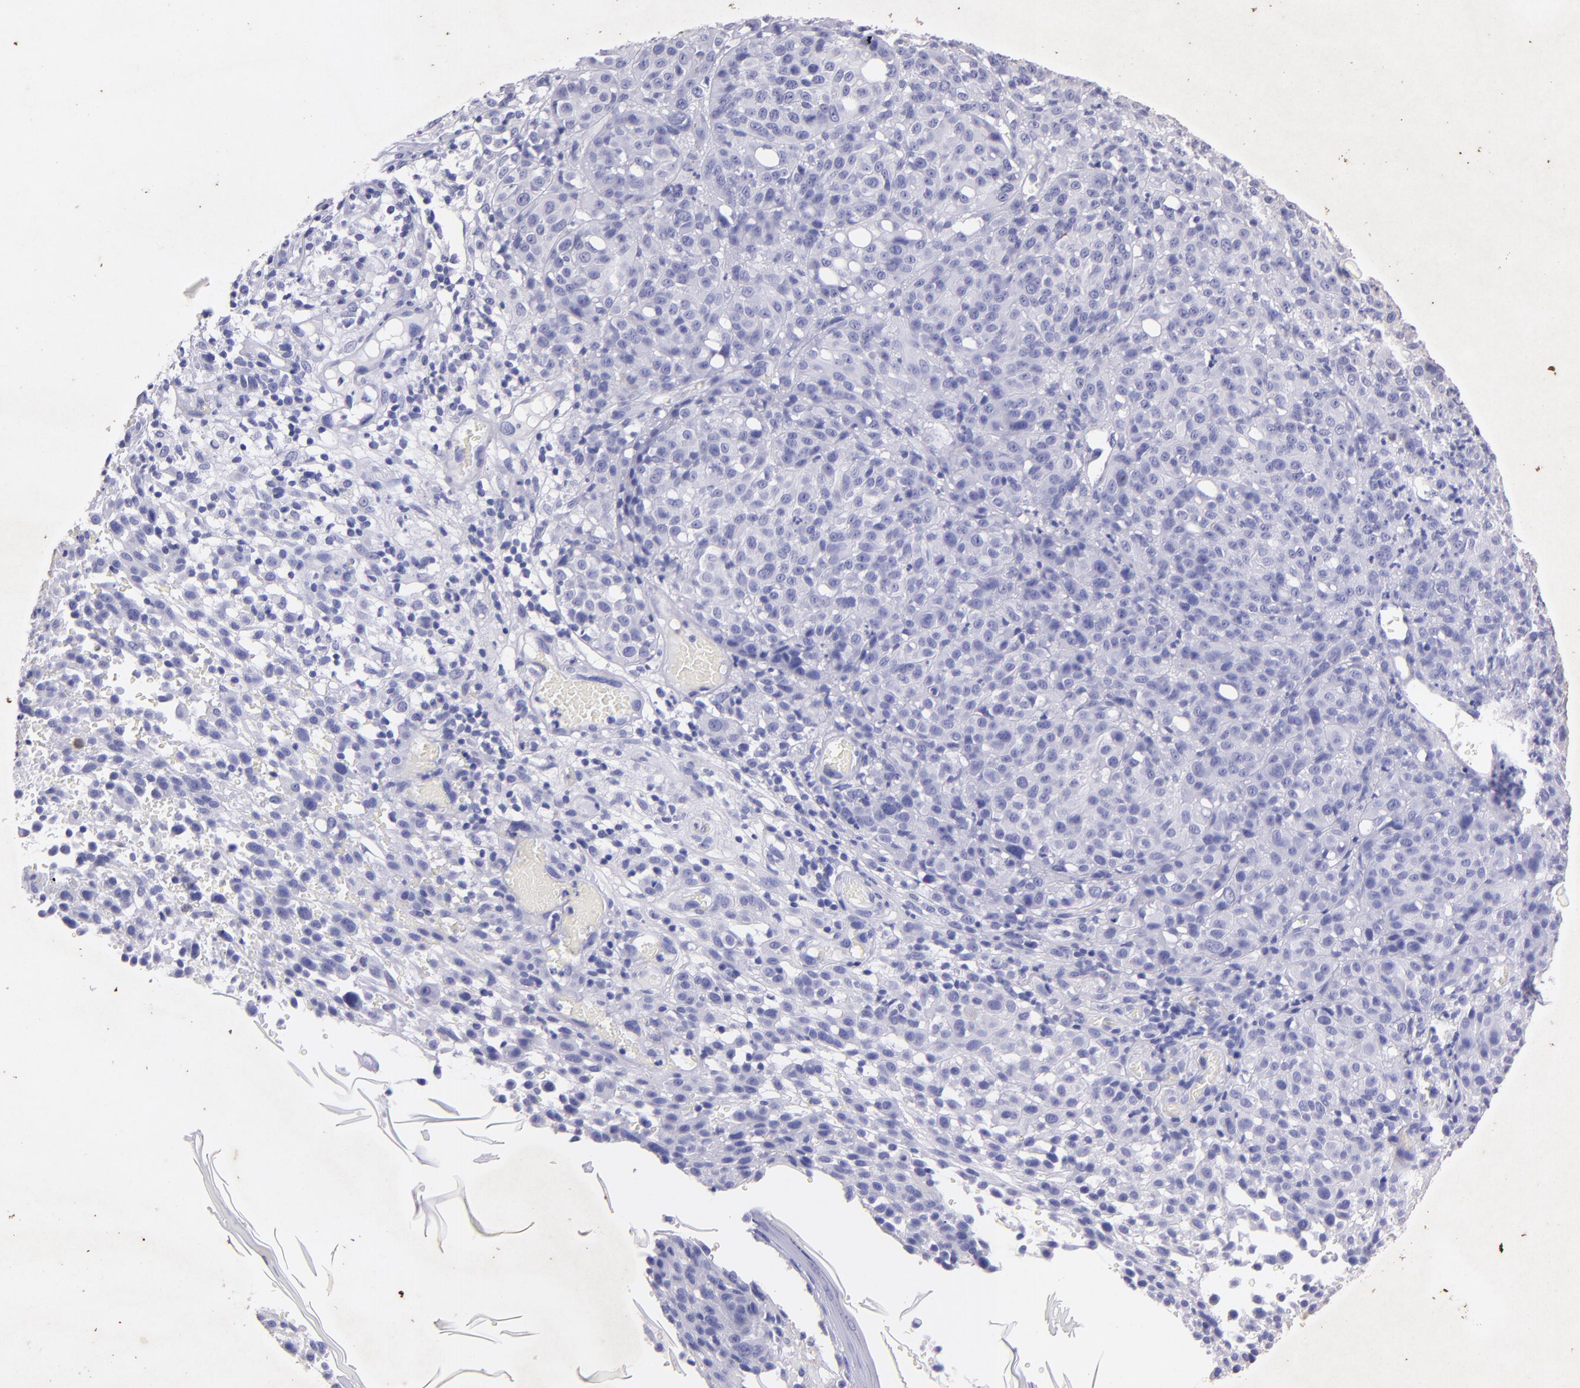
{"staining": {"intensity": "negative", "quantity": "none", "location": "none"}, "tissue": "melanoma", "cell_type": "Tumor cells", "image_type": "cancer", "snomed": [{"axis": "morphology", "description": "Malignant melanoma, NOS"}, {"axis": "topography", "description": "Skin"}], "caption": "DAB (3,3'-diaminobenzidine) immunohistochemical staining of malignant melanoma displays no significant expression in tumor cells.", "gene": "UCHL1", "patient": {"sex": "female", "age": 49}}